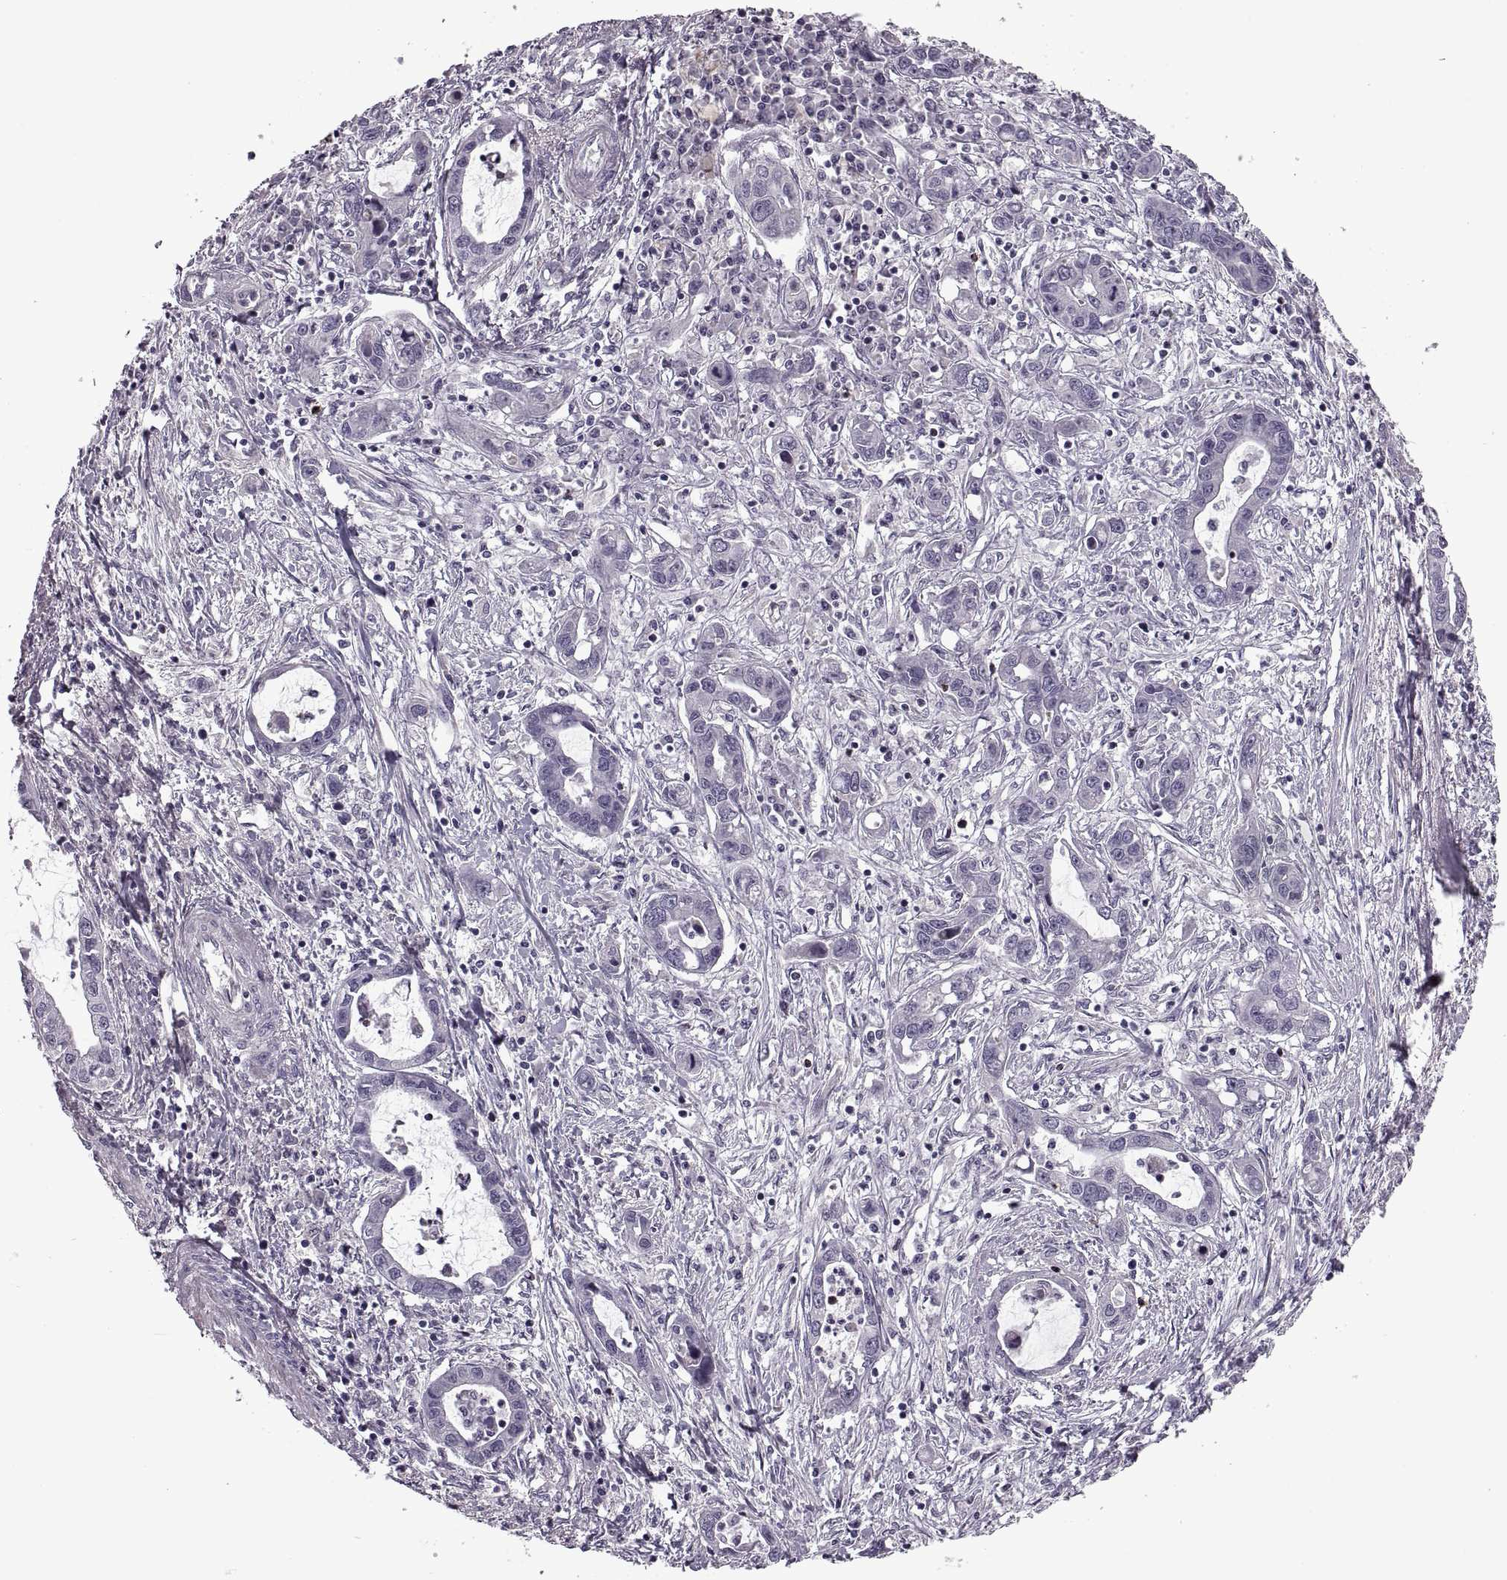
{"staining": {"intensity": "negative", "quantity": "none", "location": "none"}, "tissue": "liver cancer", "cell_type": "Tumor cells", "image_type": "cancer", "snomed": [{"axis": "morphology", "description": "Cholangiocarcinoma"}, {"axis": "topography", "description": "Liver"}], "caption": "Immunohistochemistry (IHC) photomicrograph of neoplastic tissue: liver cholangiocarcinoma stained with DAB (3,3'-diaminobenzidine) shows no significant protein positivity in tumor cells.", "gene": "RIPK4", "patient": {"sex": "male", "age": 58}}